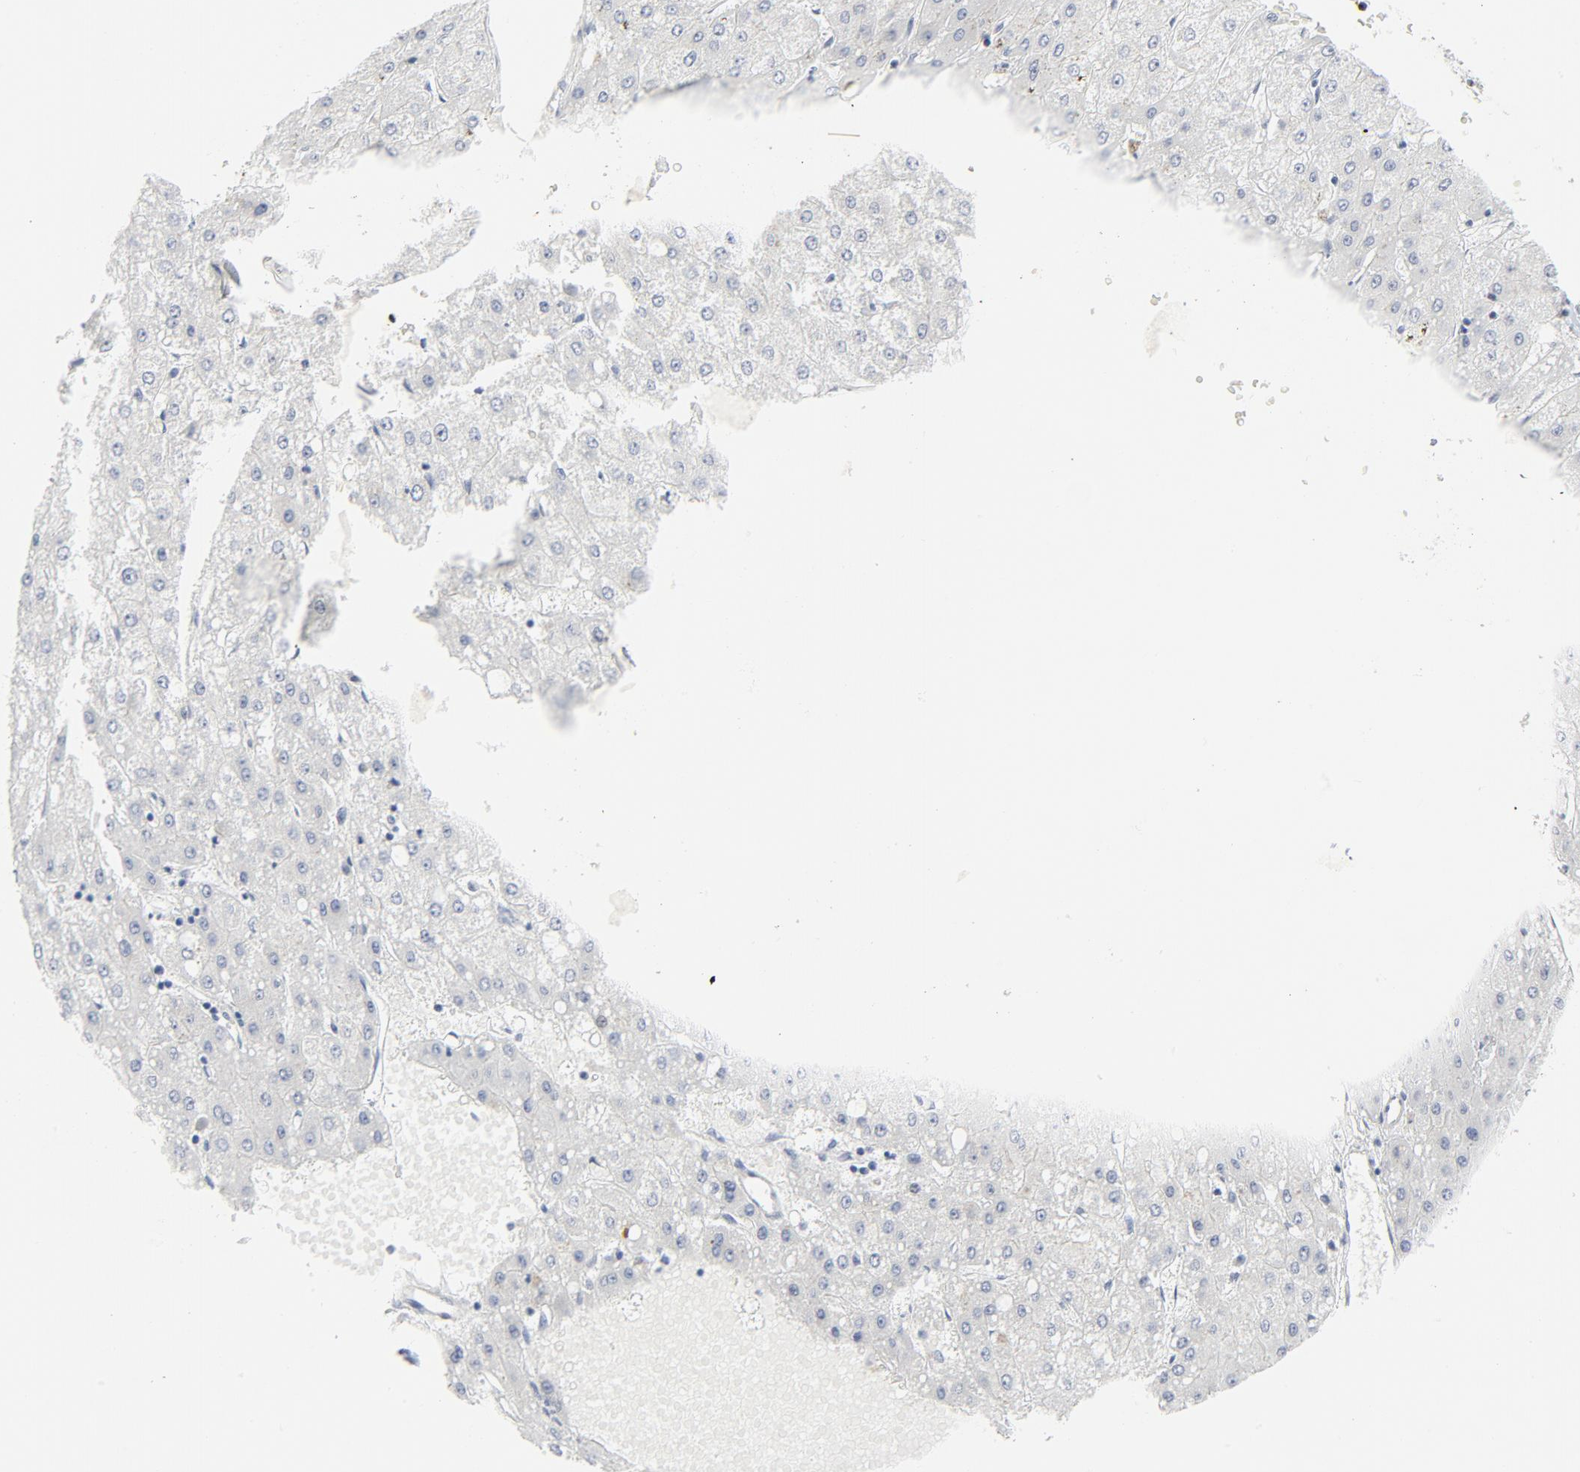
{"staining": {"intensity": "negative", "quantity": "none", "location": "none"}, "tissue": "liver cancer", "cell_type": "Tumor cells", "image_type": "cancer", "snomed": [{"axis": "morphology", "description": "Carcinoma, Hepatocellular, NOS"}, {"axis": "topography", "description": "Liver"}], "caption": "IHC of liver cancer (hepatocellular carcinoma) shows no positivity in tumor cells. (DAB immunohistochemistry (IHC) with hematoxylin counter stain).", "gene": "TUBB1", "patient": {"sex": "female", "age": 52}}